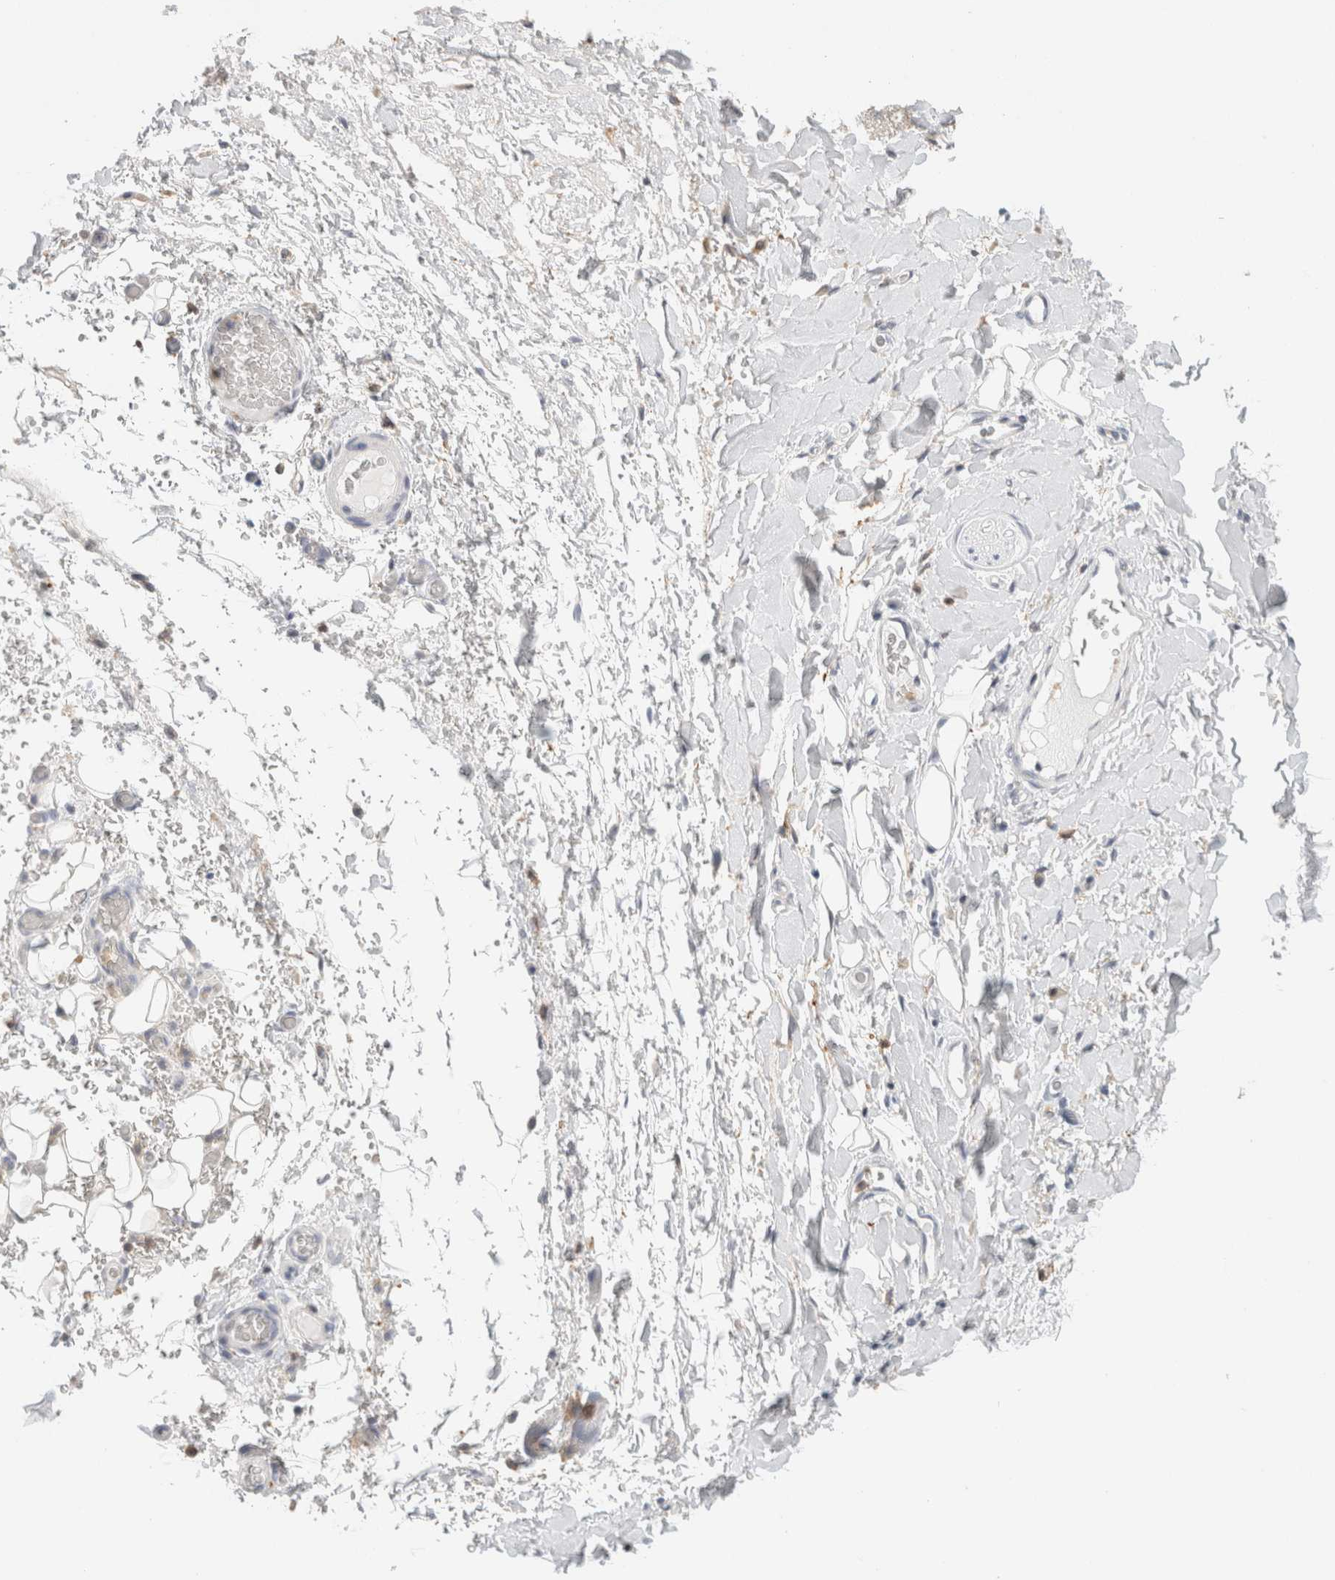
{"staining": {"intensity": "negative", "quantity": "none", "location": "none"}, "tissue": "adipose tissue", "cell_type": "Adipocytes", "image_type": "normal", "snomed": [{"axis": "morphology", "description": "Normal tissue, NOS"}, {"axis": "morphology", "description": "Adenocarcinoma, NOS"}, {"axis": "topography", "description": "Esophagus"}], "caption": "This photomicrograph is of benign adipose tissue stained with immunohistochemistry (IHC) to label a protein in brown with the nuclei are counter-stained blue. There is no expression in adipocytes.", "gene": "P2RY2", "patient": {"sex": "male", "age": 62}}